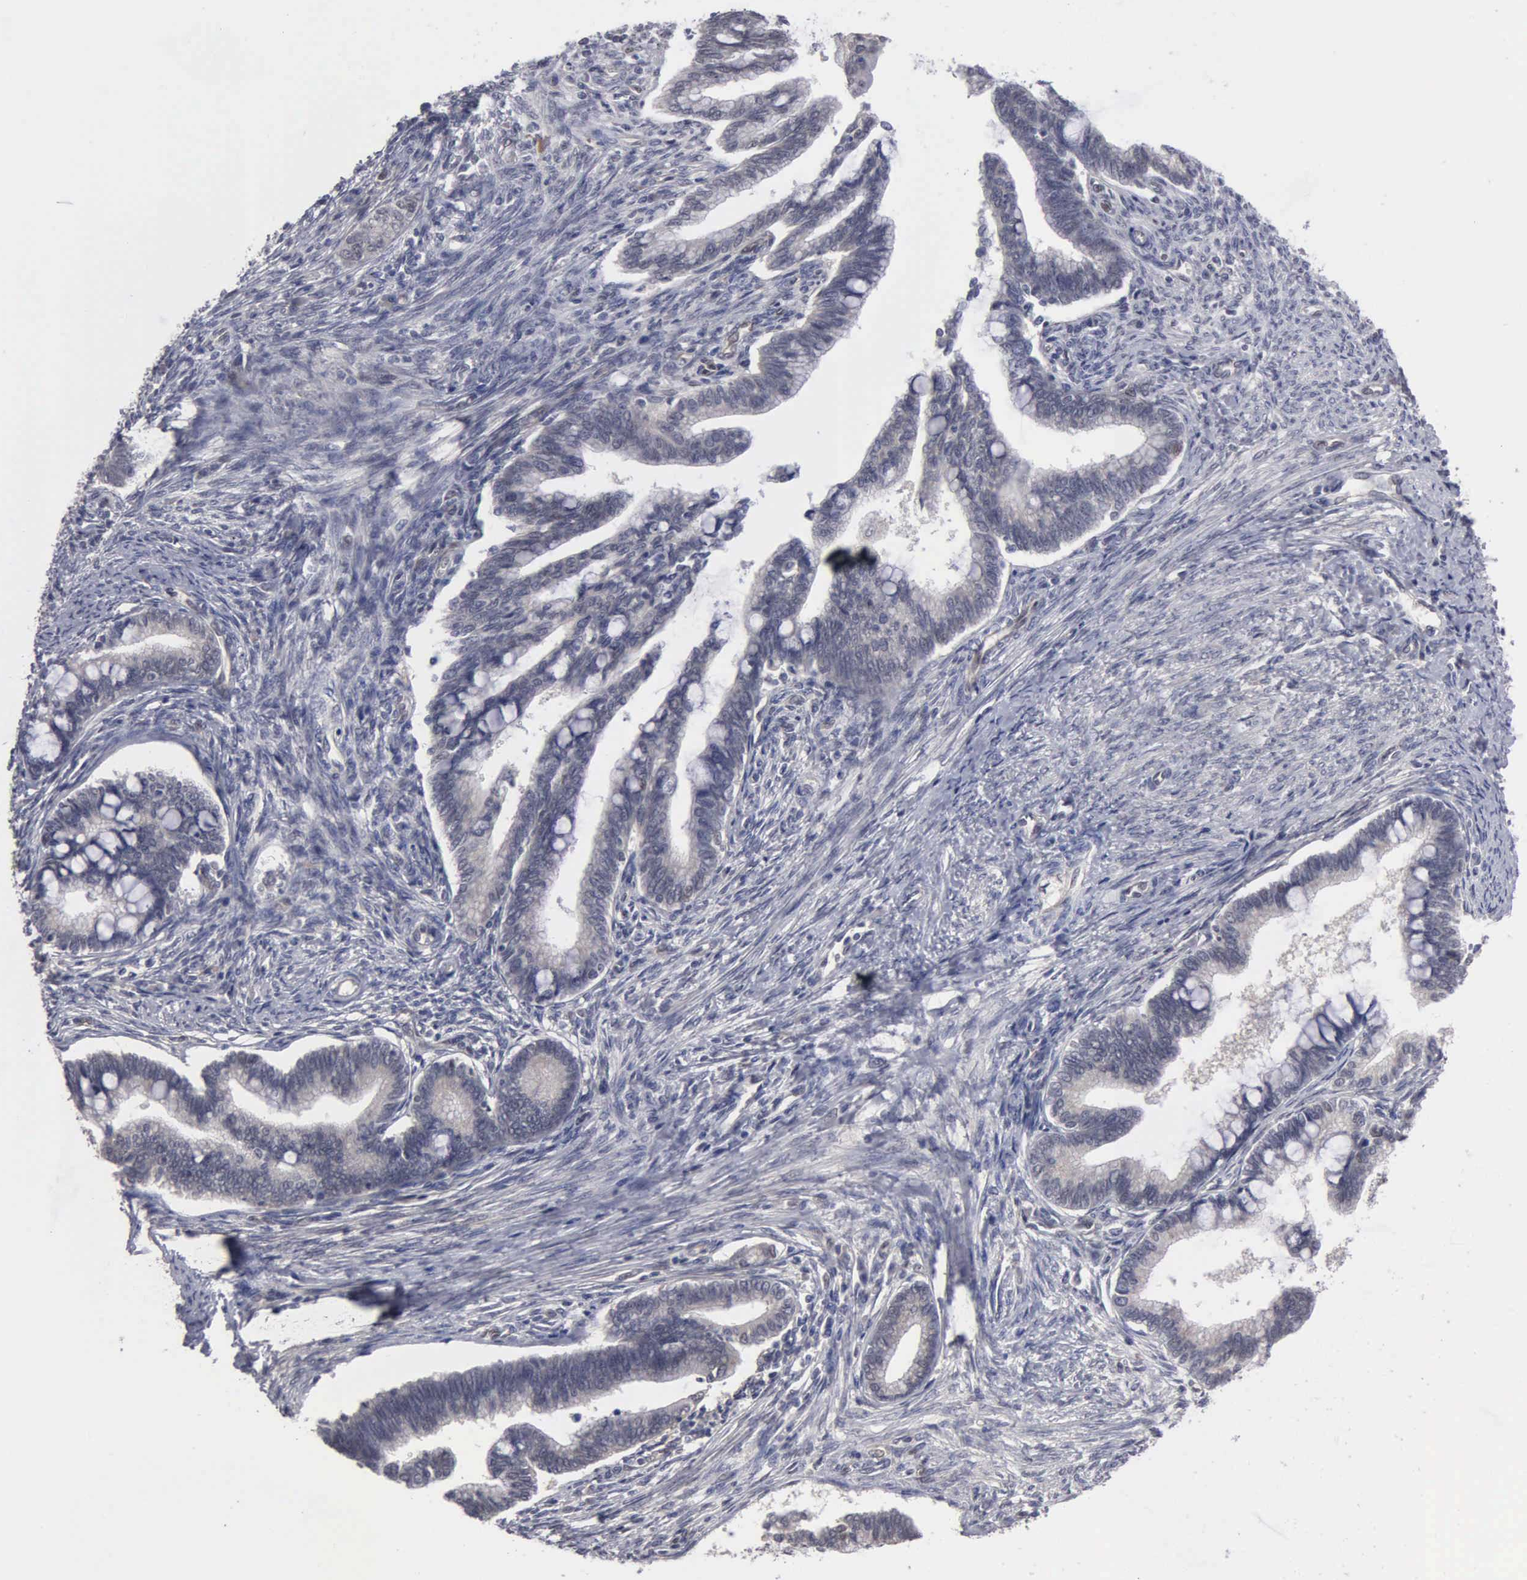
{"staining": {"intensity": "negative", "quantity": "none", "location": "none"}, "tissue": "cervical cancer", "cell_type": "Tumor cells", "image_type": "cancer", "snomed": [{"axis": "morphology", "description": "Adenocarcinoma, NOS"}, {"axis": "topography", "description": "Cervix"}], "caption": "Image shows no protein staining in tumor cells of adenocarcinoma (cervical) tissue. (Immunohistochemistry, brightfield microscopy, high magnification).", "gene": "ZBTB33", "patient": {"sex": "female", "age": 36}}